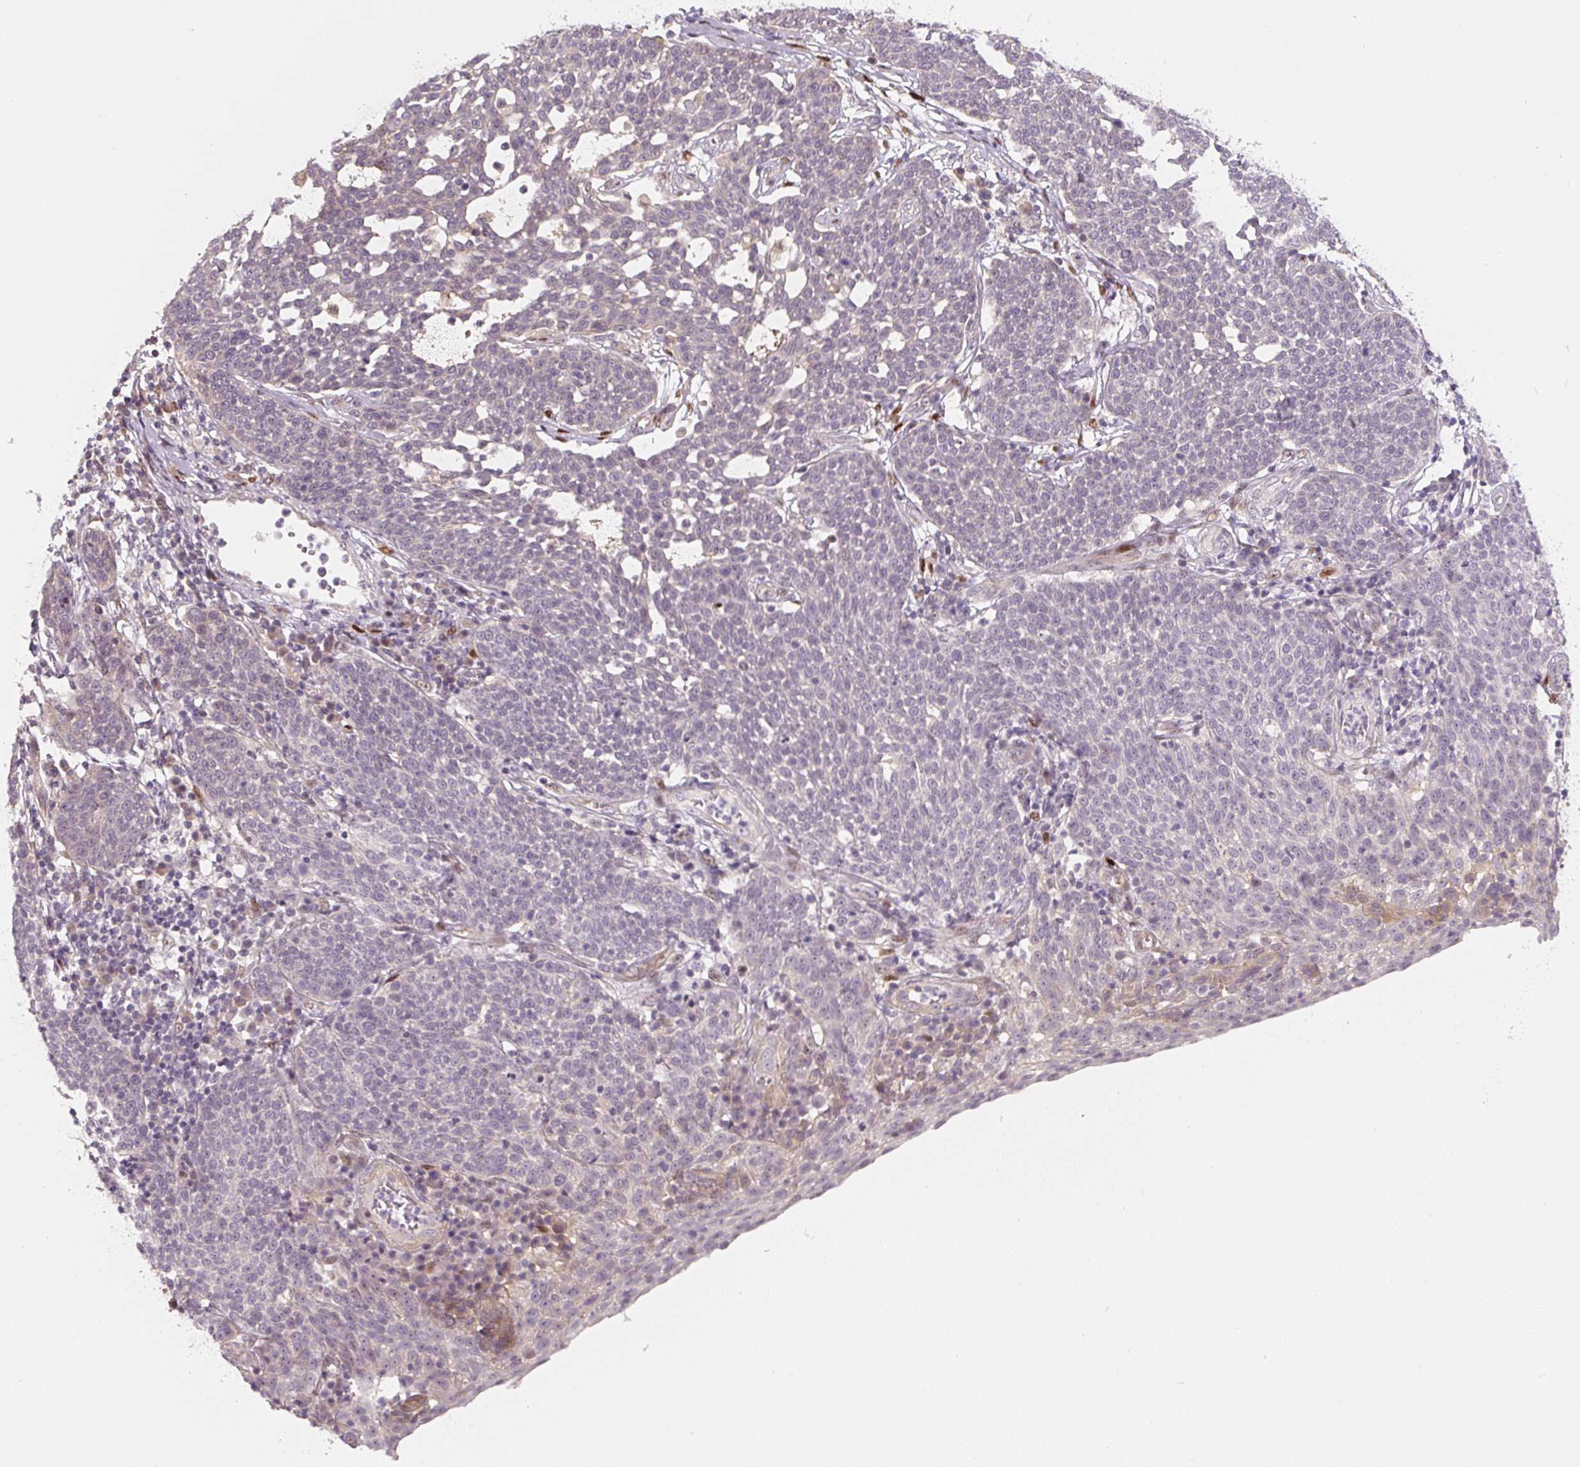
{"staining": {"intensity": "negative", "quantity": "none", "location": "none"}, "tissue": "cervical cancer", "cell_type": "Tumor cells", "image_type": "cancer", "snomed": [{"axis": "morphology", "description": "Squamous cell carcinoma, NOS"}, {"axis": "topography", "description": "Cervix"}], "caption": "Immunohistochemical staining of cervical squamous cell carcinoma shows no significant staining in tumor cells.", "gene": "PWWP3B", "patient": {"sex": "female", "age": 34}}